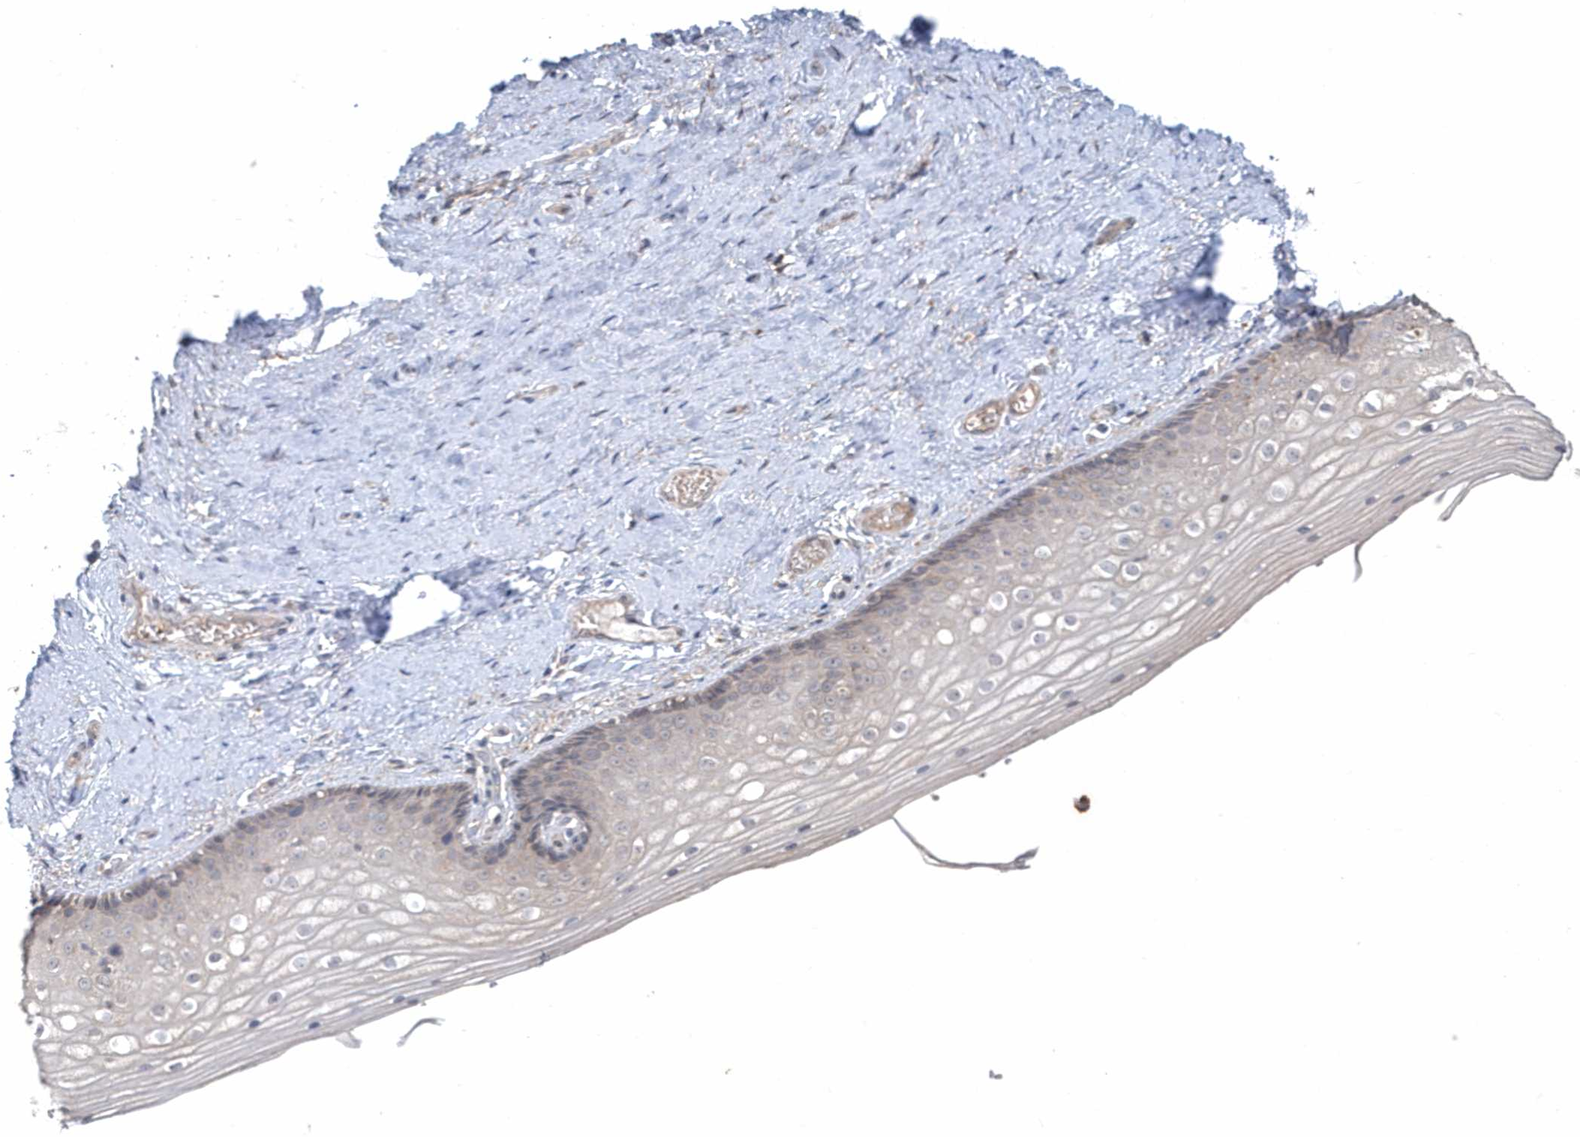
{"staining": {"intensity": "negative", "quantity": "none", "location": "none"}, "tissue": "vagina", "cell_type": "Squamous epithelial cells", "image_type": "normal", "snomed": [{"axis": "morphology", "description": "Normal tissue, NOS"}, {"axis": "topography", "description": "Vagina"}], "caption": "IHC of unremarkable human vagina demonstrates no staining in squamous epithelial cells. (DAB IHC, high magnification).", "gene": "AKR7A2", "patient": {"sex": "female", "age": 46}}